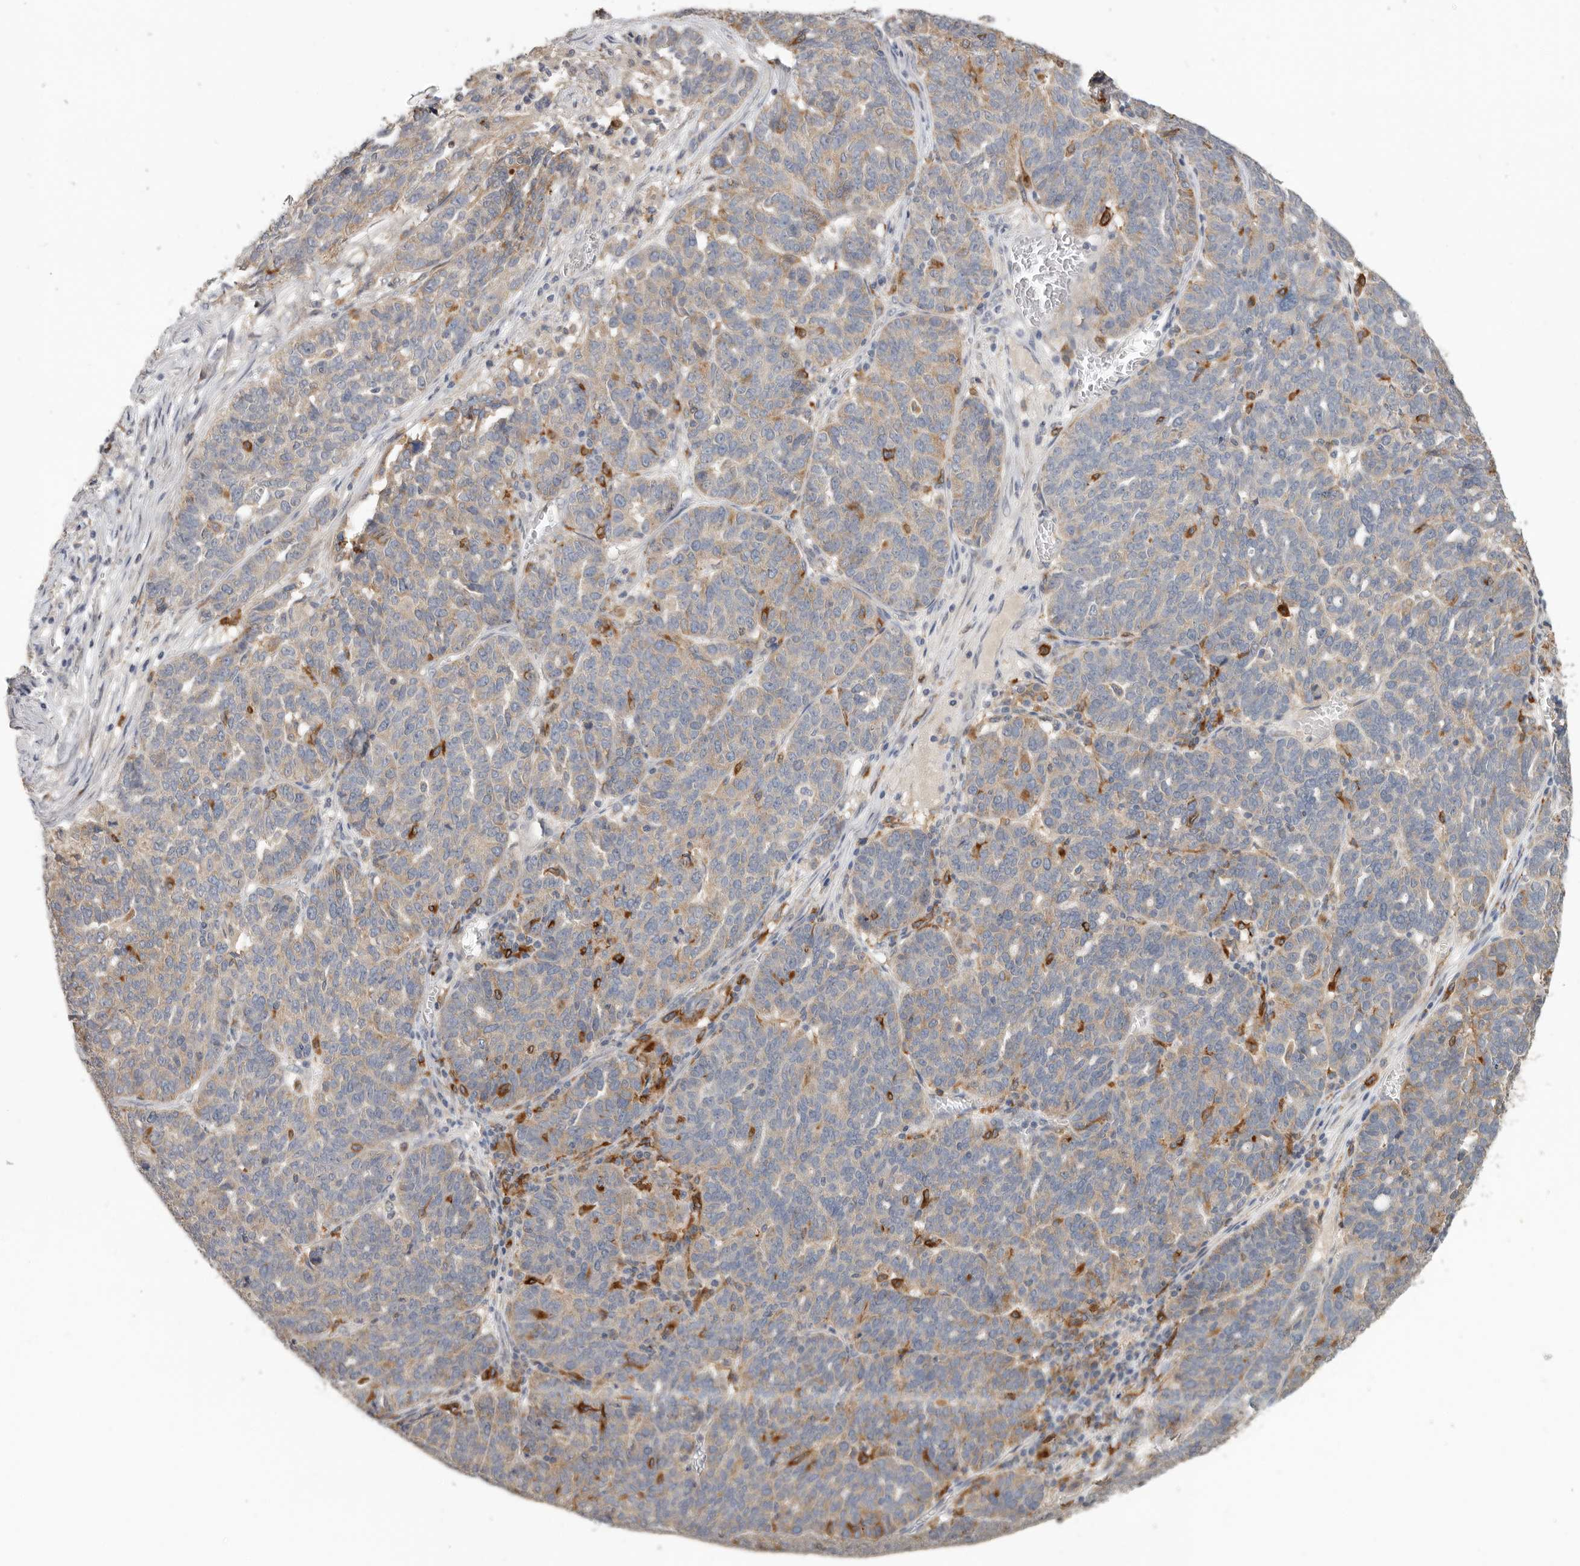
{"staining": {"intensity": "moderate", "quantity": "25%-75%", "location": "cytoplasmic/membranous"}, "tissue": "ovarian cancer", "cell_type": "Tumor cells", "image_type": "cancer", "snomed": [{"axis": "morphology", "description": "Cystadenocarcinoma, serous, NOS"}, {"axis": "topography", "description": "Ovary"}], "caption": "A brown stain labels moderate cytoplasmic/membranous positivity of a protein in serous cystadenocarcinoma (ovarian) tumor cells.", "gene": "TFRC", "patient": {"sex": "female", "age": 59}}